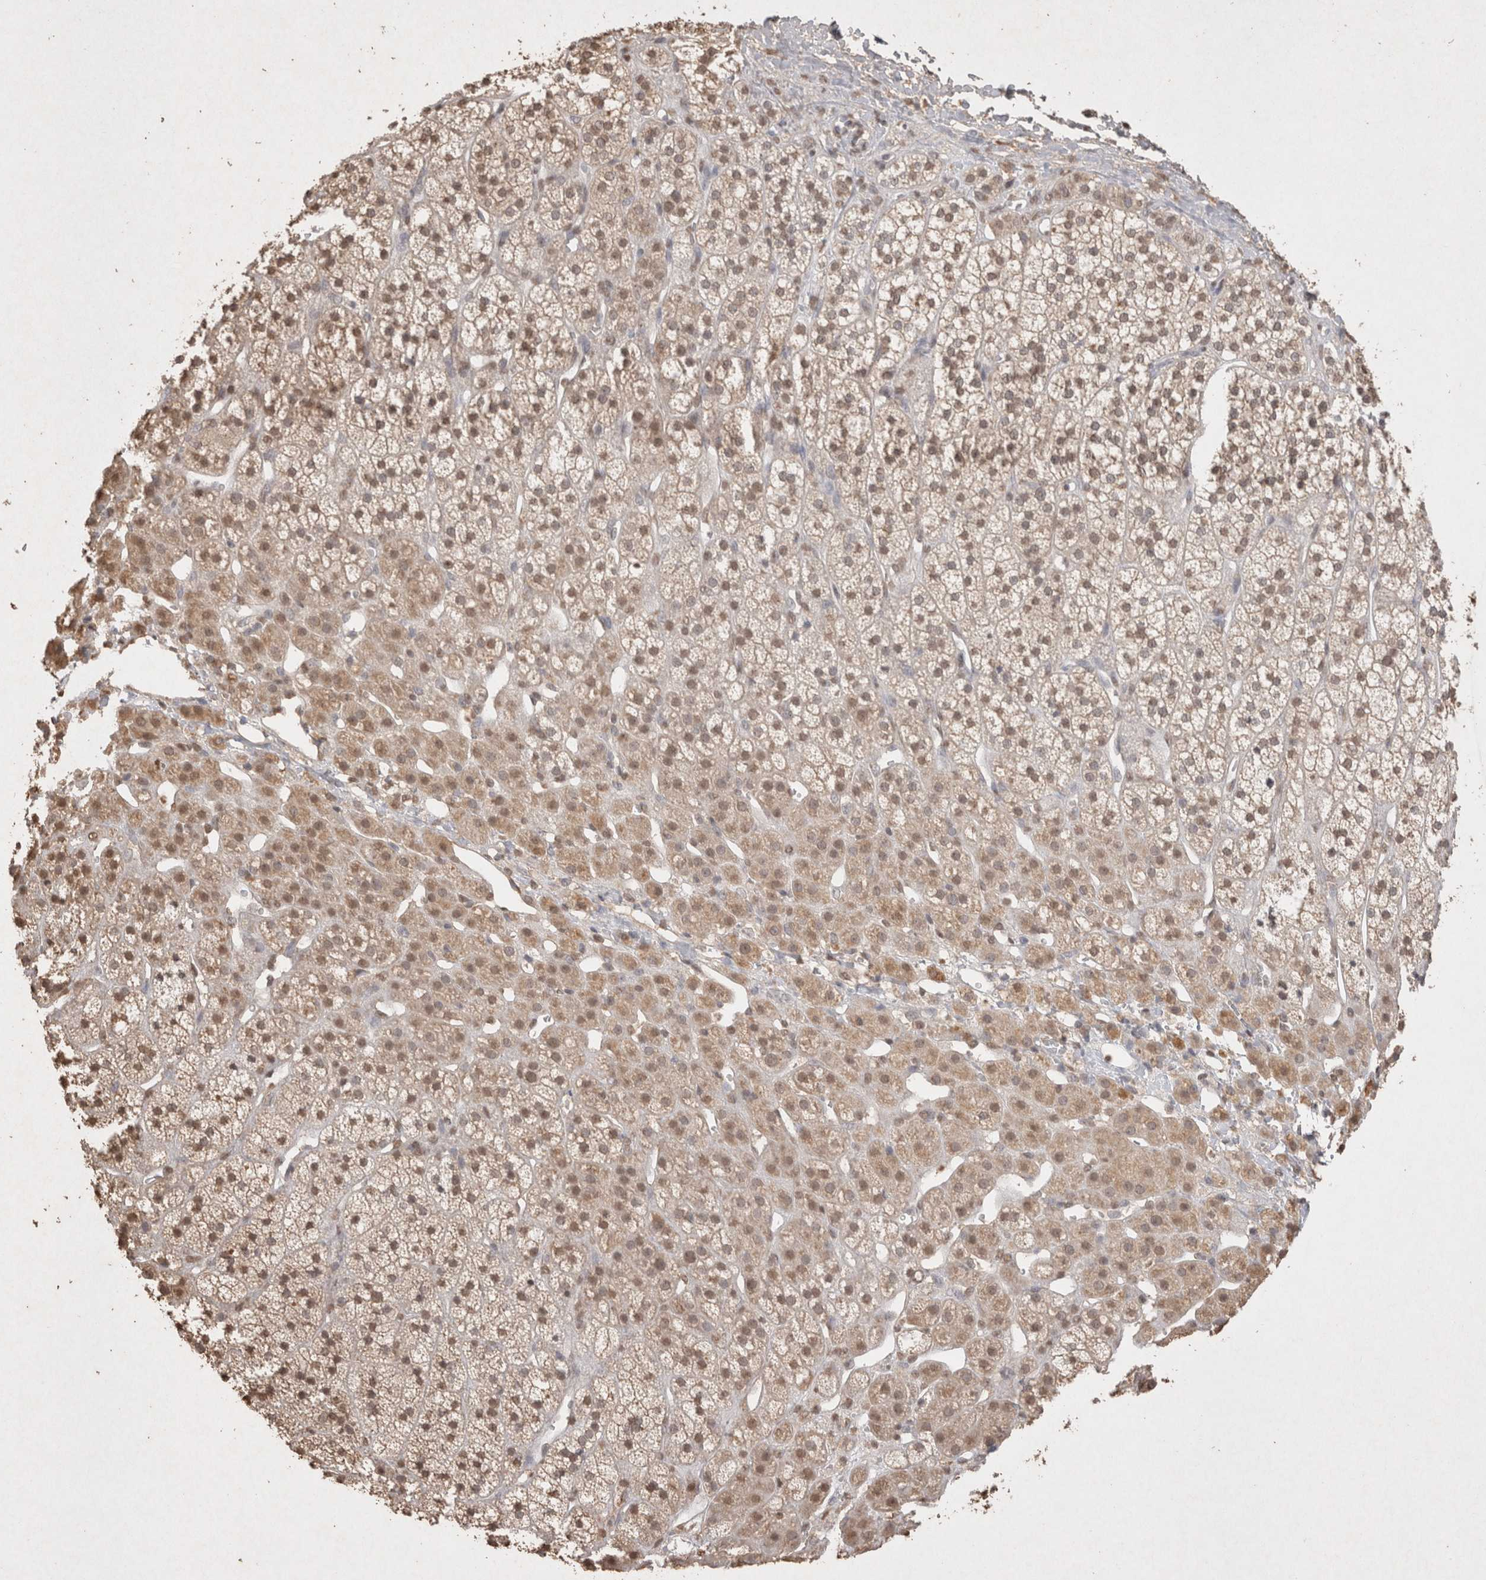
{"staining": {"intensity": "moderate", "quantity": ">75%", "location": "cytoplasmic/membranous,nuclear"}, "tissue": "adrenal gland", "cell_type": "Glandular cells", "image_type": "normal", "snomed": [{"axis": "morphology", "description": "Normal tissue, NOS"}, {"axis": "topography", "description": "Adrenal gland"}], "caption": "Adrenal gland stained for a protein exhibits moderate cytoplasmic/membranous,nuclear positivity in glandular cells. The protein of interest is stained brown, and the nuclei are stained in blue (DAB IHC with brightfield microscopy, high magnification).", "gene": "MLX", "patient": {"sex": "male", "age": 56}}